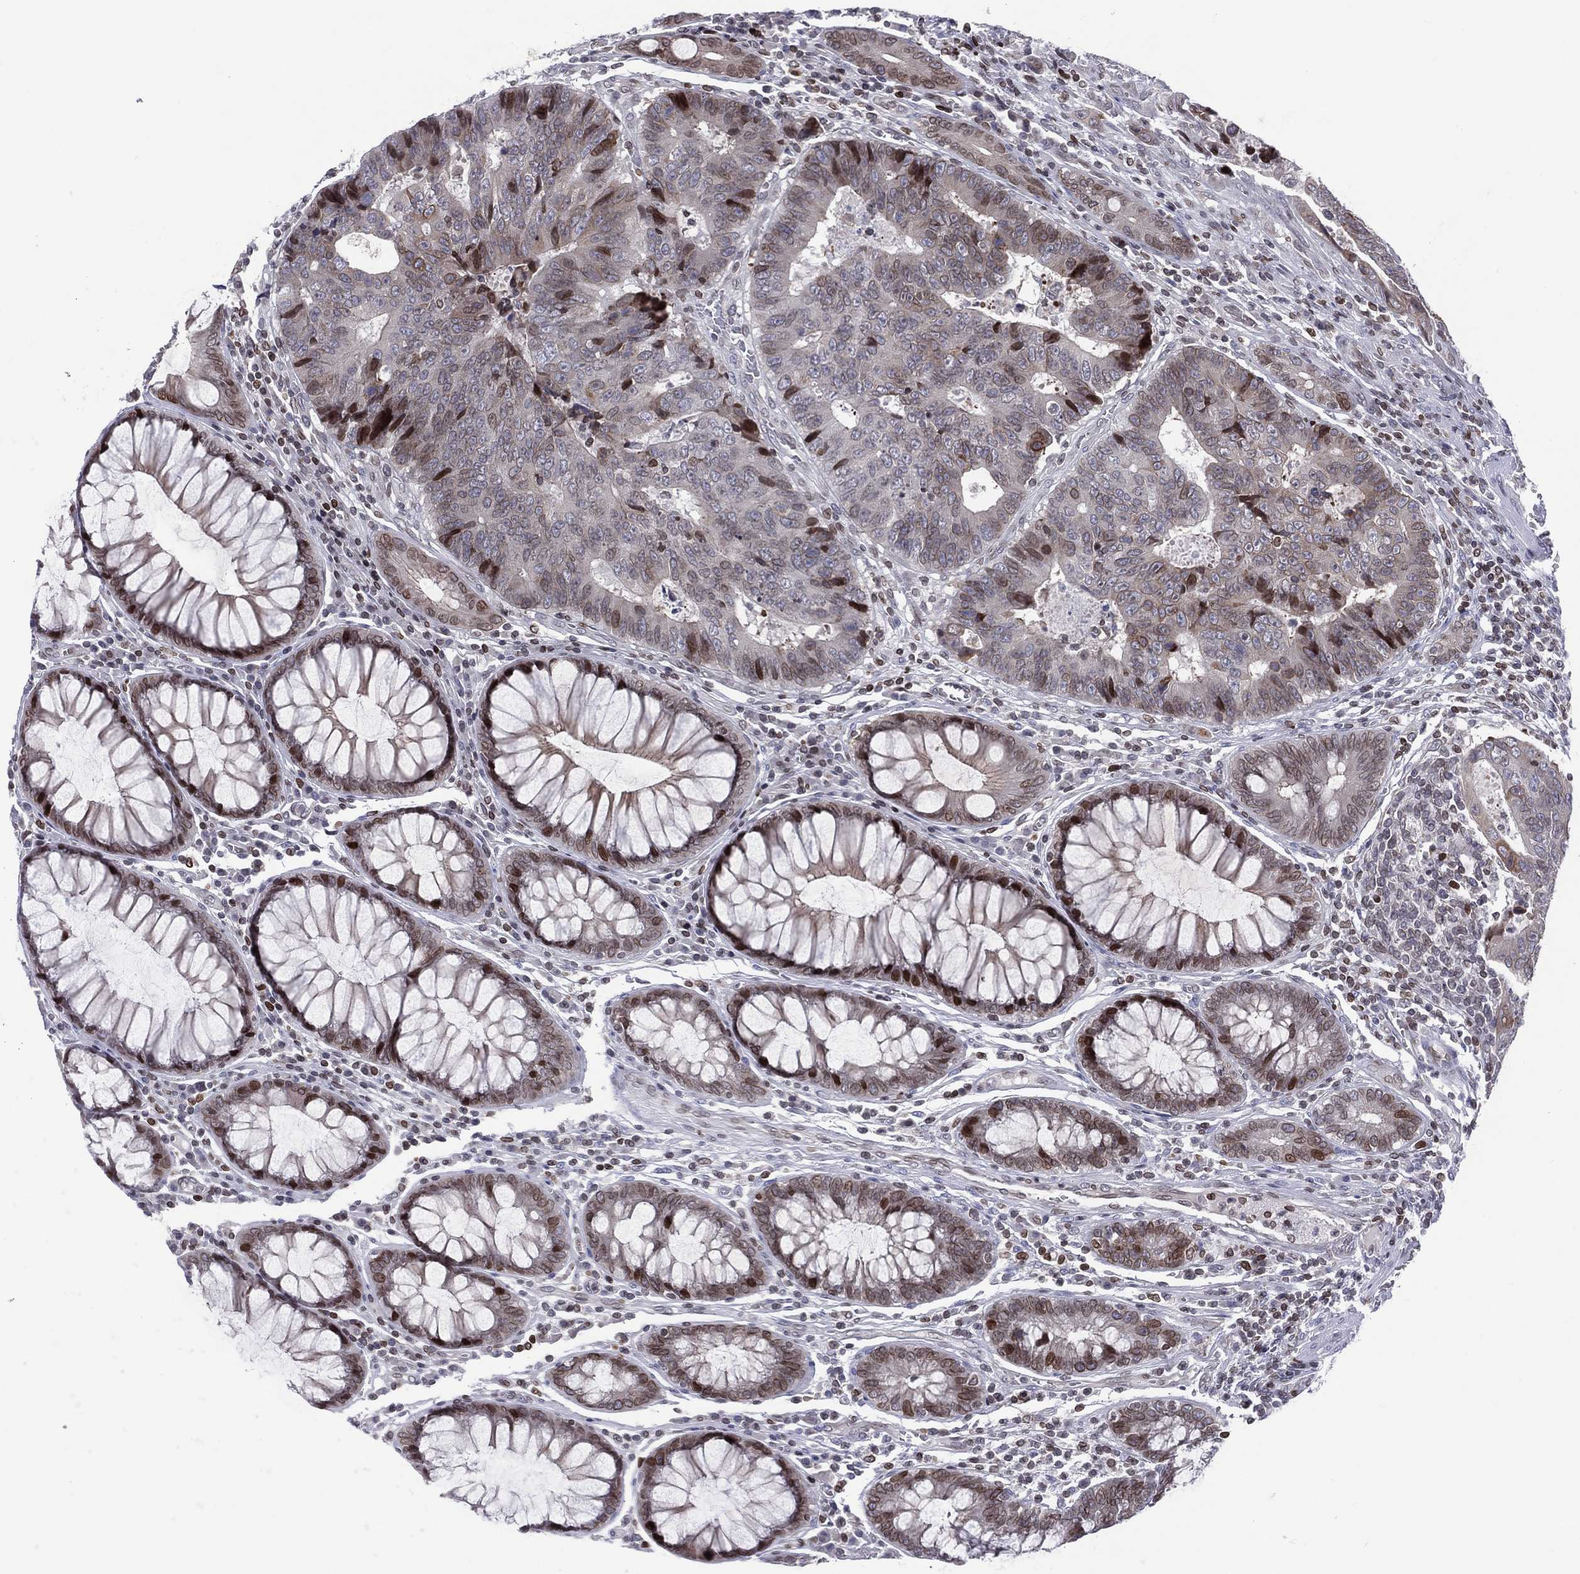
{"staining": {"intensity": "strong", "quantity": "<25%", "location": "nuclear"}, "tissue": "colorectal cancer", "cell_type": "Tumor cells", "image_type": "cancer", "snomed": [{"axis": "morphology", "description": "Adenocarcinoma, NOS"}, {"axis": "topography", "description": "Colon"}], "caption": "Immunohistochemical staining of human adenocarcinoma (colorectal) shows medium levels of strong nuclear staining in about <25% of tumor cells.", "gene": "DBF4B", "patient": {"sex": "female", "age": 48}}